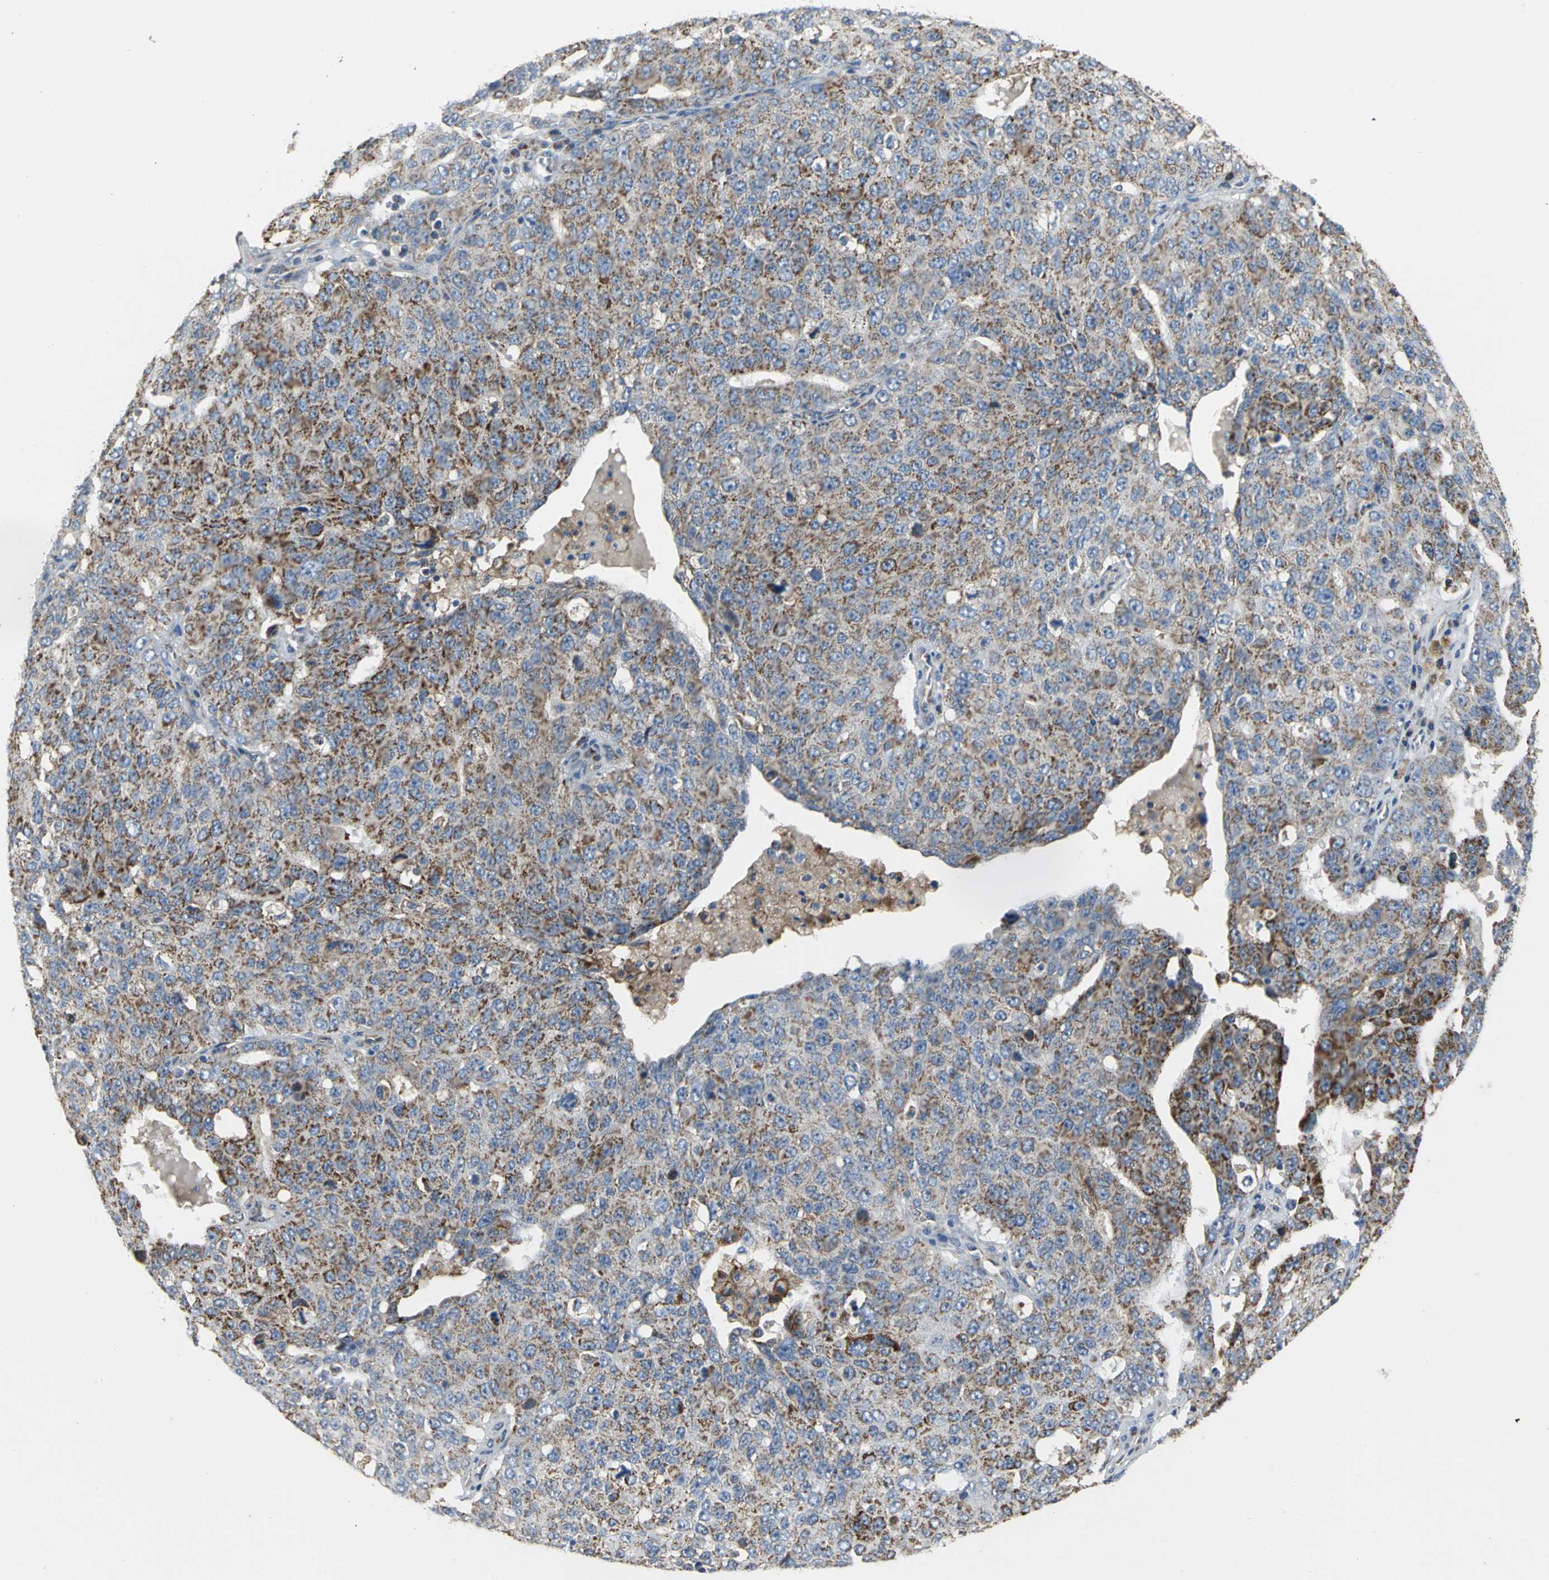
{"staining": {"intensity": "strong", "quantity": "25%-75%", "location": "cytoplasmic/membranous"}, "tissue": "ovarian cancer", "cell_type": "Tumor cells", "image_type": "cancer", "snomed": [{"axis": "morphology", "description": "Carcinoma, endometroid"}, {"axis": "topography", "description": "Ovary"}], "caption": "This is a photomicrograph of IHC staining of endometroid carcinoma (ovarian), which shows strong positivity in the cytoplasmic/membranous of tumor cells.", "gene": "NDUFB5", "patient": {"sex": "female", "age": 62}}